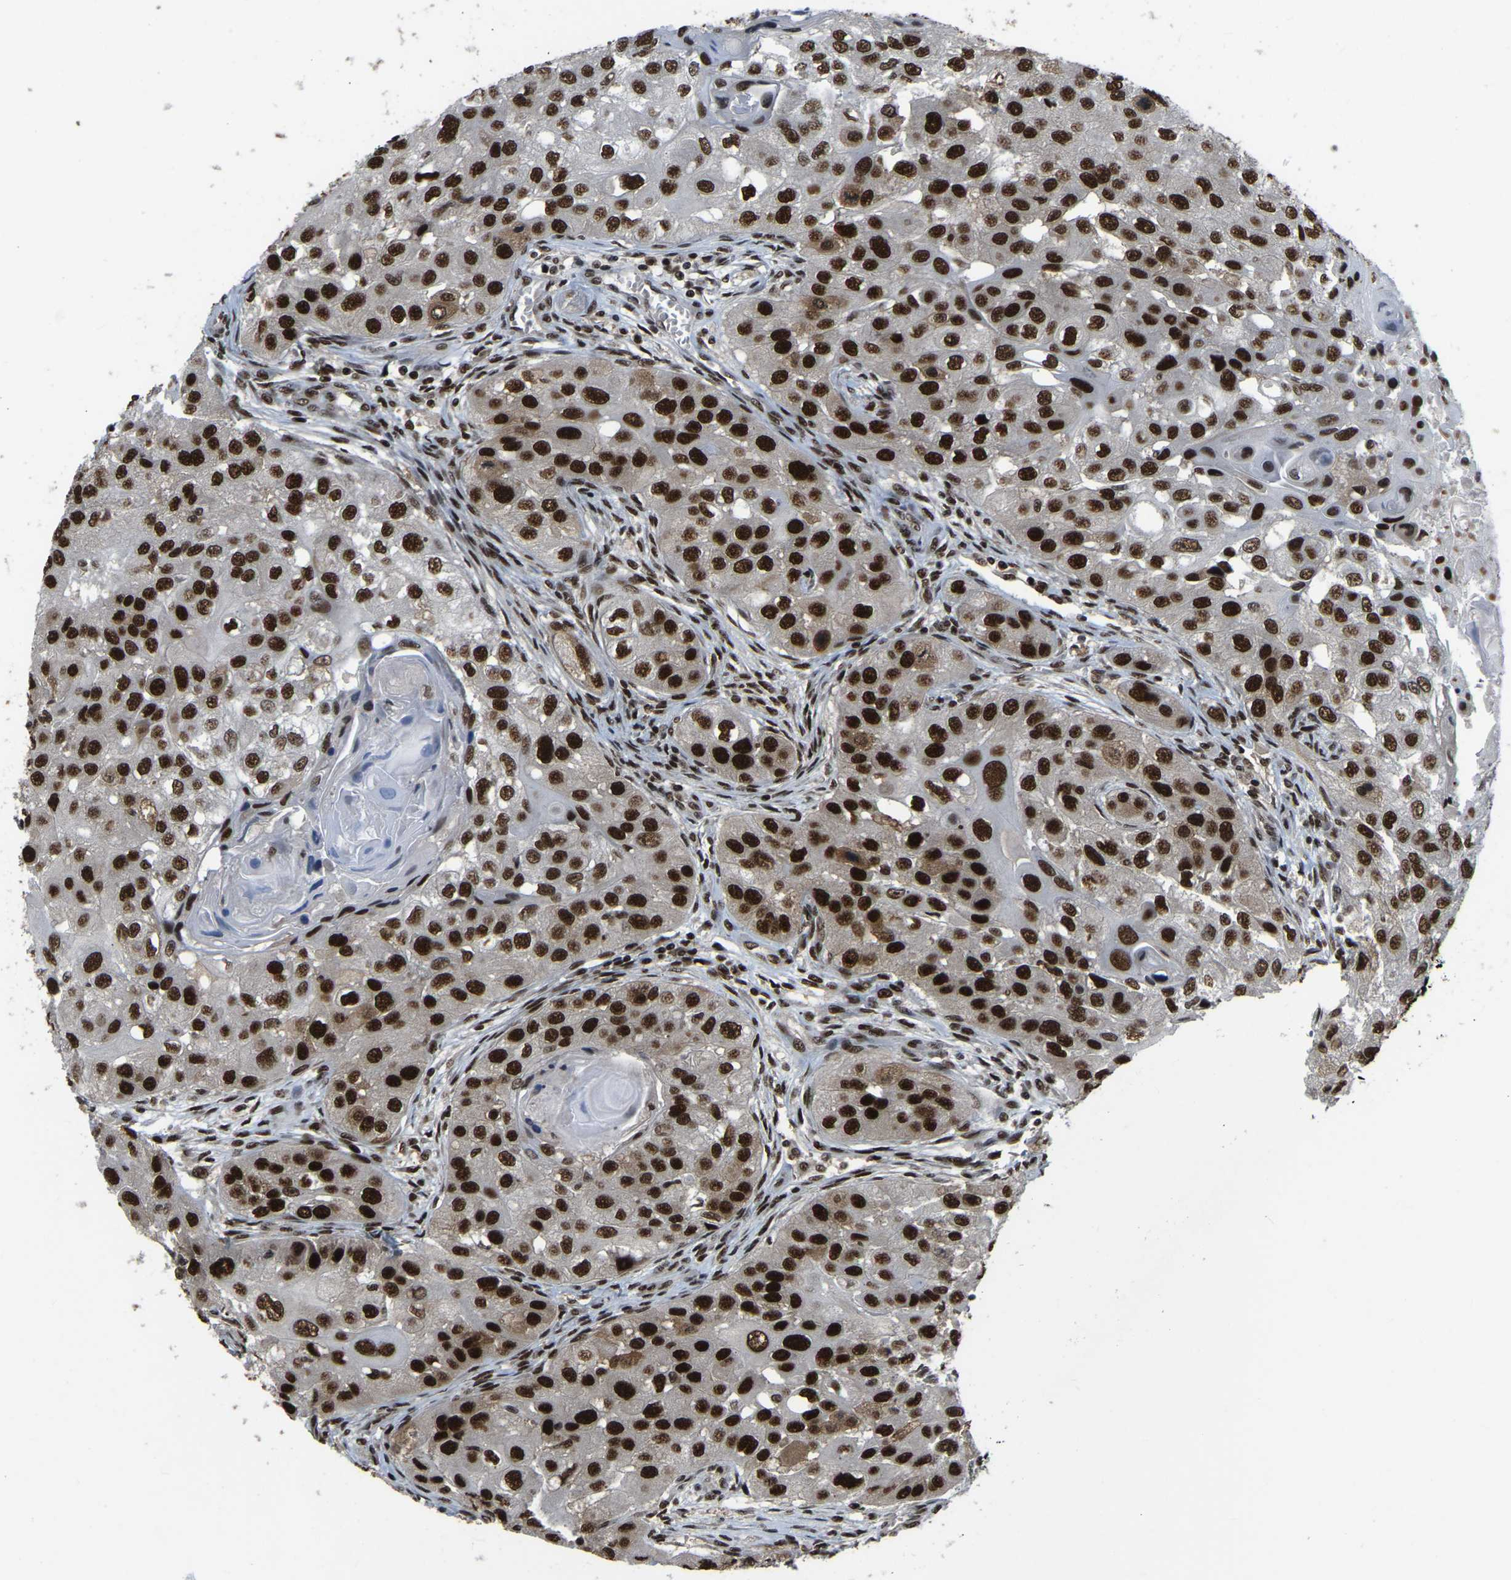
{"staining": {"intensity": "strong", "quantity": ">75%", "location": "nuclear"}, "tissue": "head and neck cancer", "cell_type": "Tumor cells", "image_type": "cancer", "snomed": [{"axis": "morphology", "description": "Normal tissue, NOS"}, {"axis": "morphology", "description": "Squamous cell carcinoma, NOS"}, {"axis": "topography", "description": "Skeletal muscle"}, {"axis": "topography", "description": "Head-Neck"}], "caption": "Brown immunohistochemical staining in squamous cell carcinoma (head and neck) shows strong nuclear expression in approximately >75% of tumor cells. (Stains: DAB in brown, nuclei in blue, Microscopy: brightfield microscopy at high magnification).", "gene": "TBL1XR1", "patient": {"sex": "male", "age": 51}}